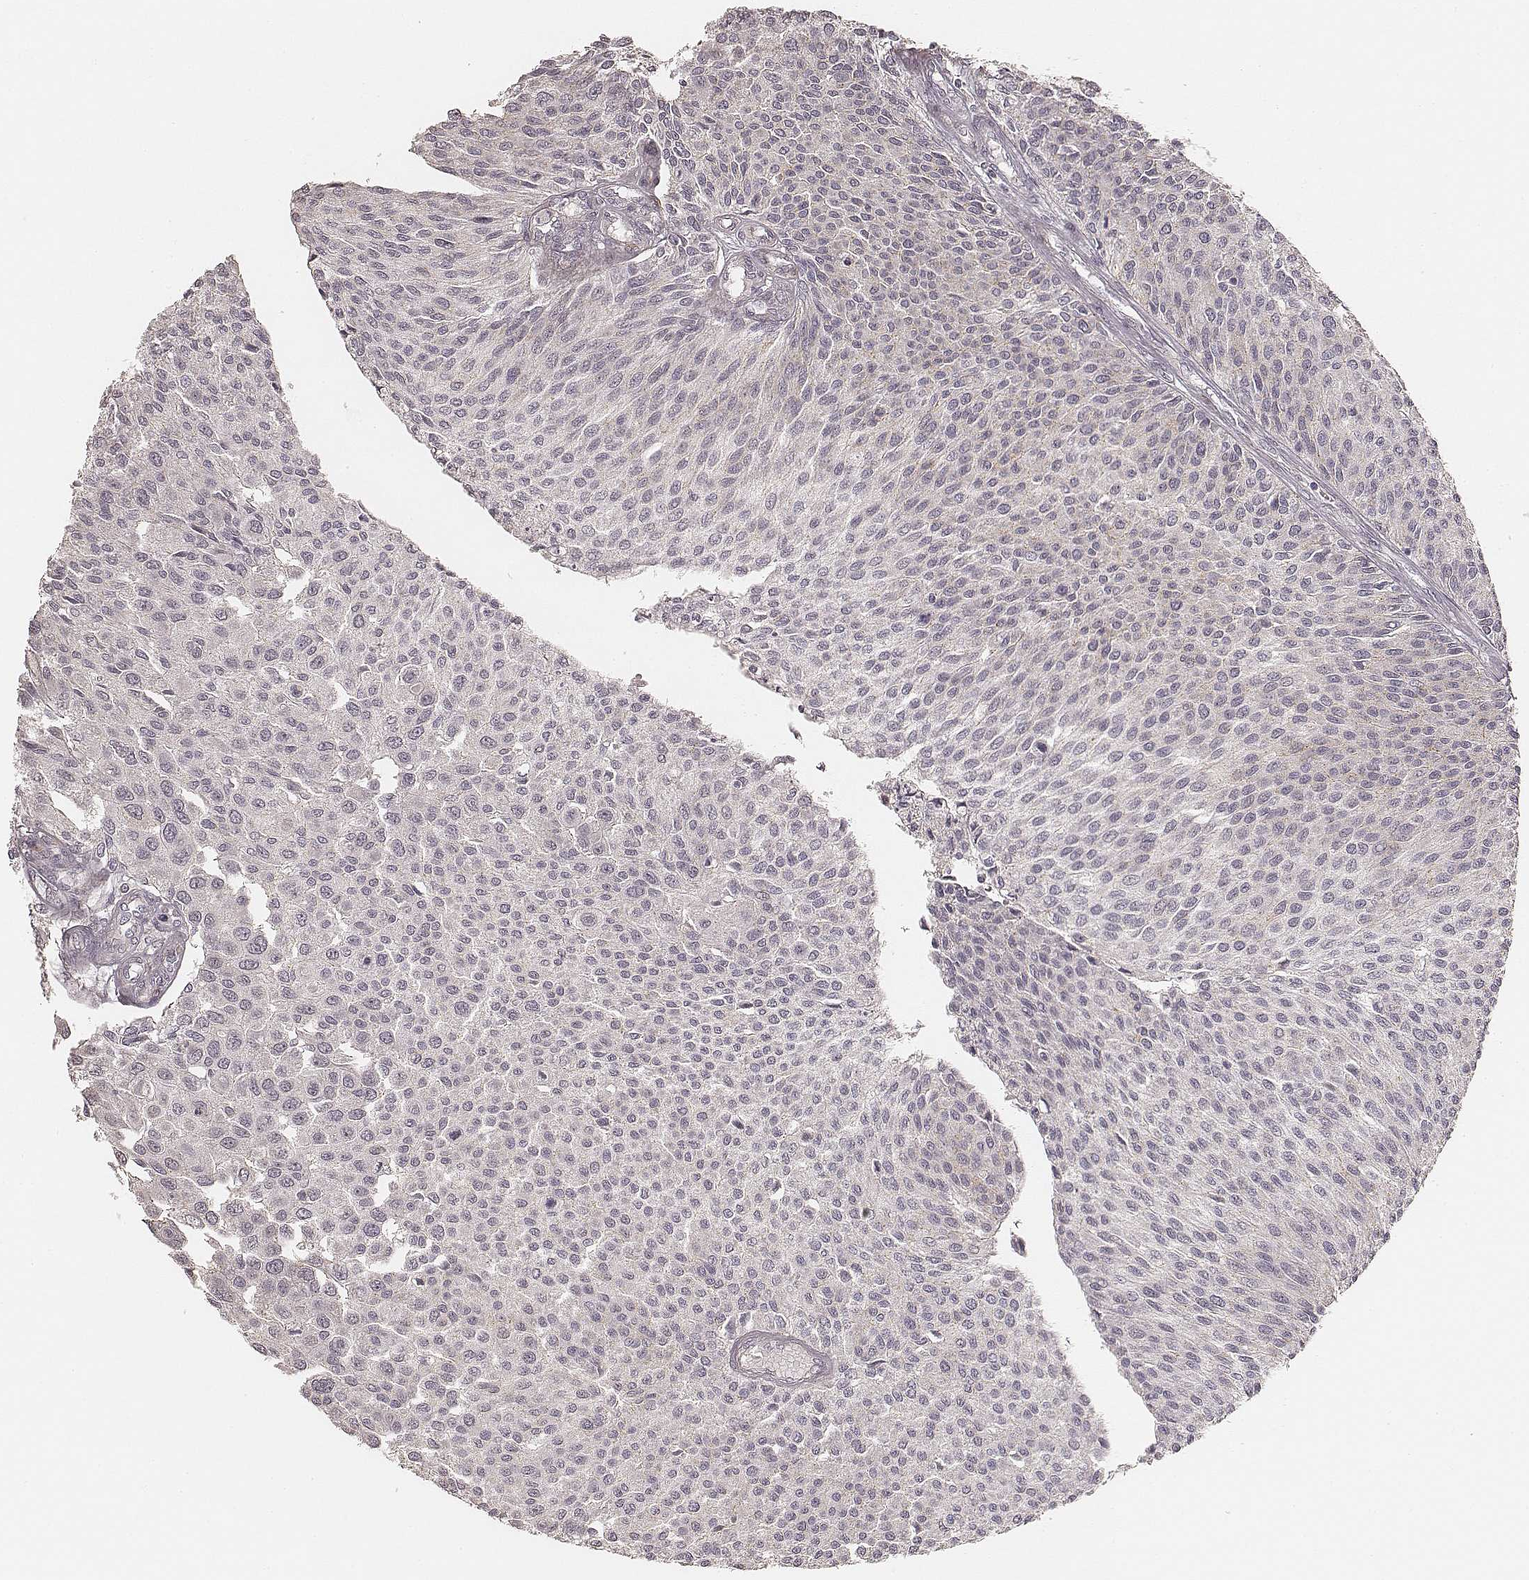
{"staining": {"intensity": "negative", "quantity": "none", "location": "none"}, "tissue": "urothelial cancer", "cell_type": "Tumor cells", "image_type": "cancer", "snomed": [{"axis": "morphology", "description": "Urothelial carcinoma, NOS"}, {"axis": "topography", "description": "Urinary bladder"}], "caption": "The photomicrograph shows no significant positivity in tumor cells of transitional cell carcinoma.", "gene": "GORASP2", "patient": {"sex": "male", "age": 55}}